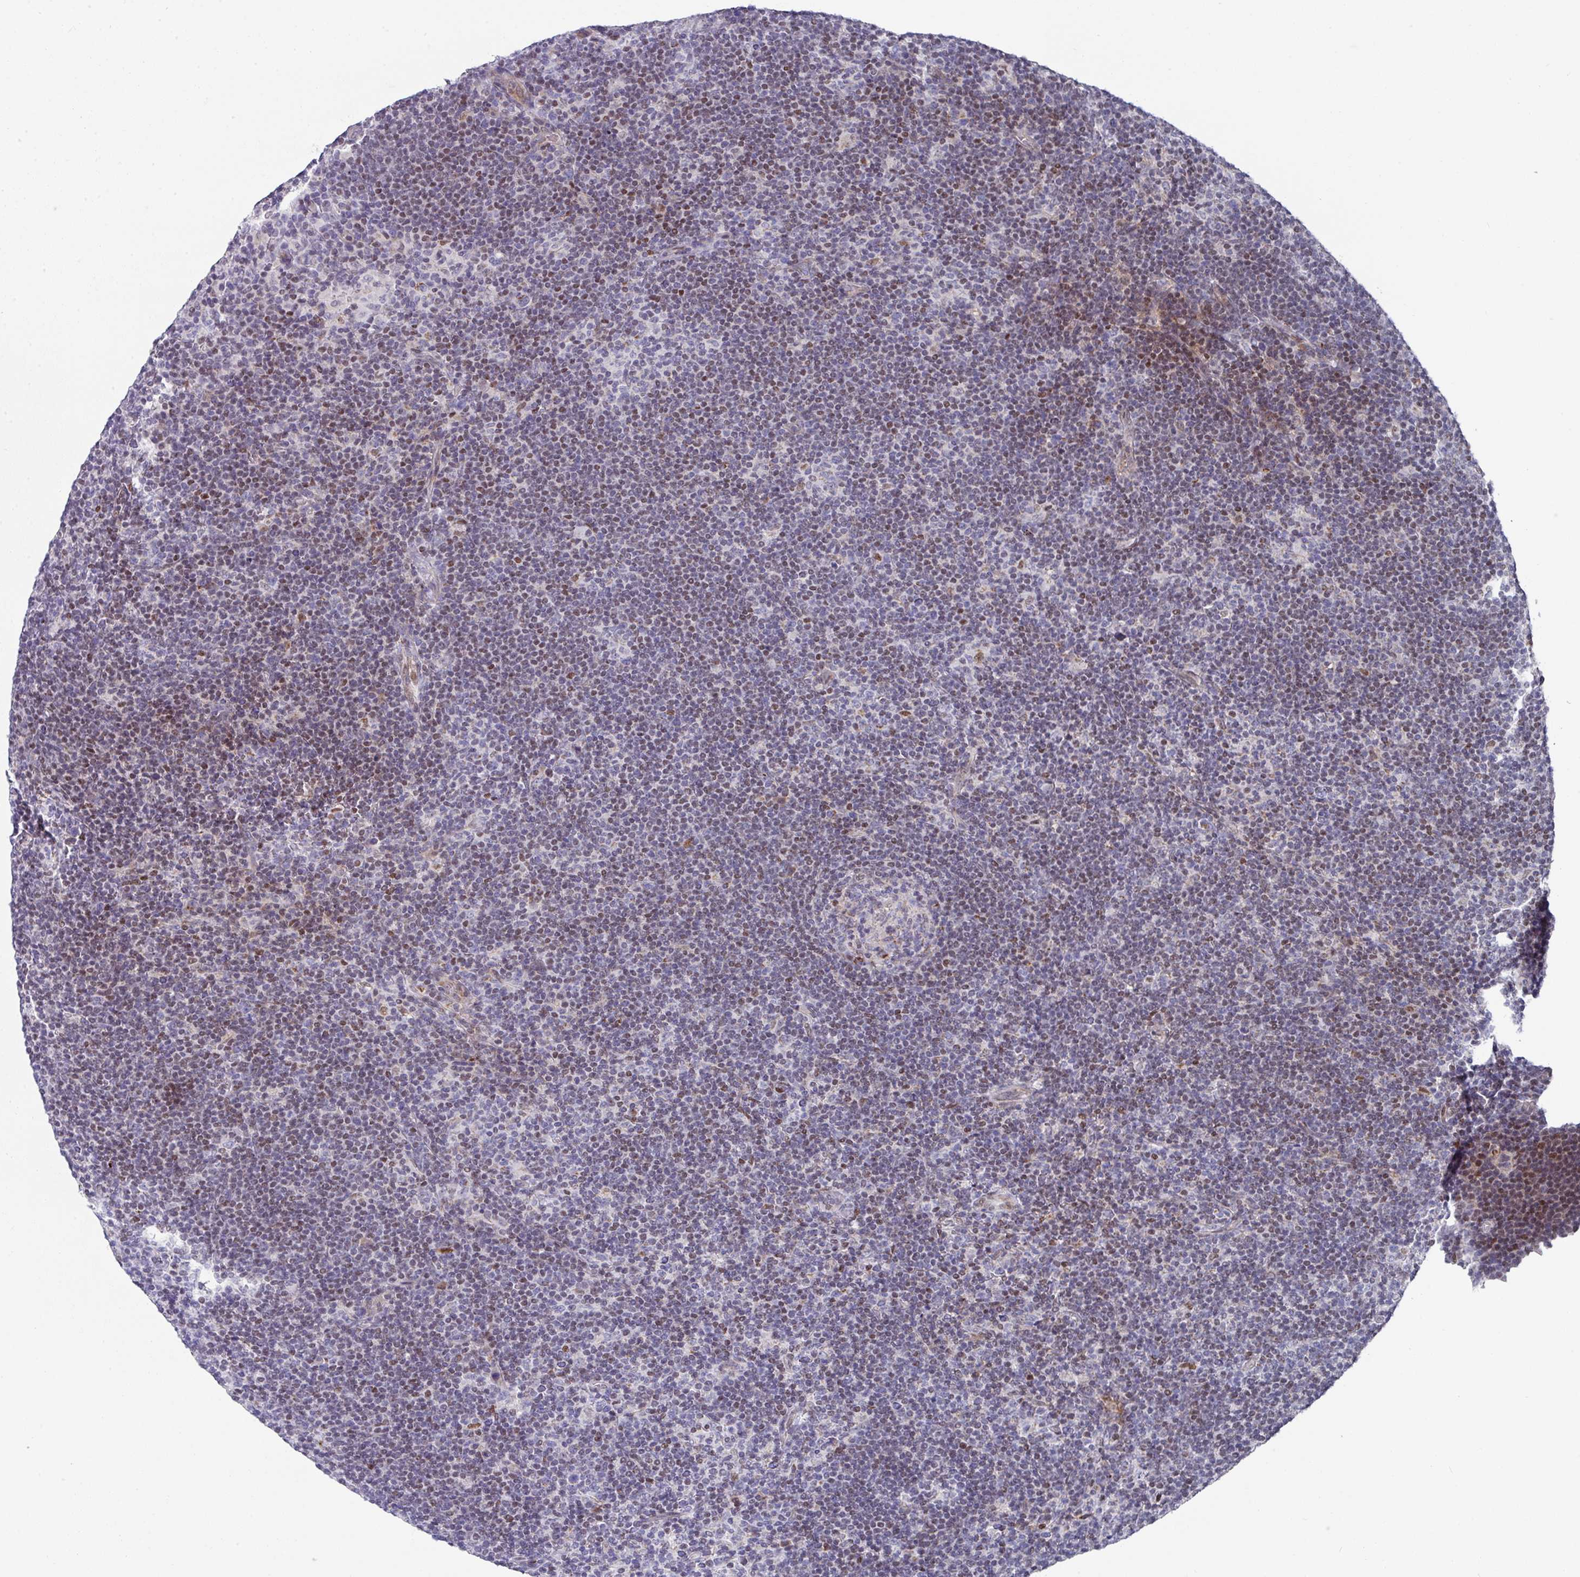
{"staining": {"intensity": "negative", "quantity": "none", "location": "none"}, "tissue": "lymphoma", "cell_type": "Tumor cells", "image_type": "cancer", "snomed": [{"axis": "morphology", "description": "Hodgkin's disease, NOS"}, {"axis": "topography", "description": "Lymph node"}], "caption": "High magnification brightfield microscopy of Hodgkin's disease stained with DAB (brown) and counterstained with hematoxylin (blue): tumor cells show no significant expression.", "gene": "CBX7", "patient": {"sex": "female", "age": 57}}